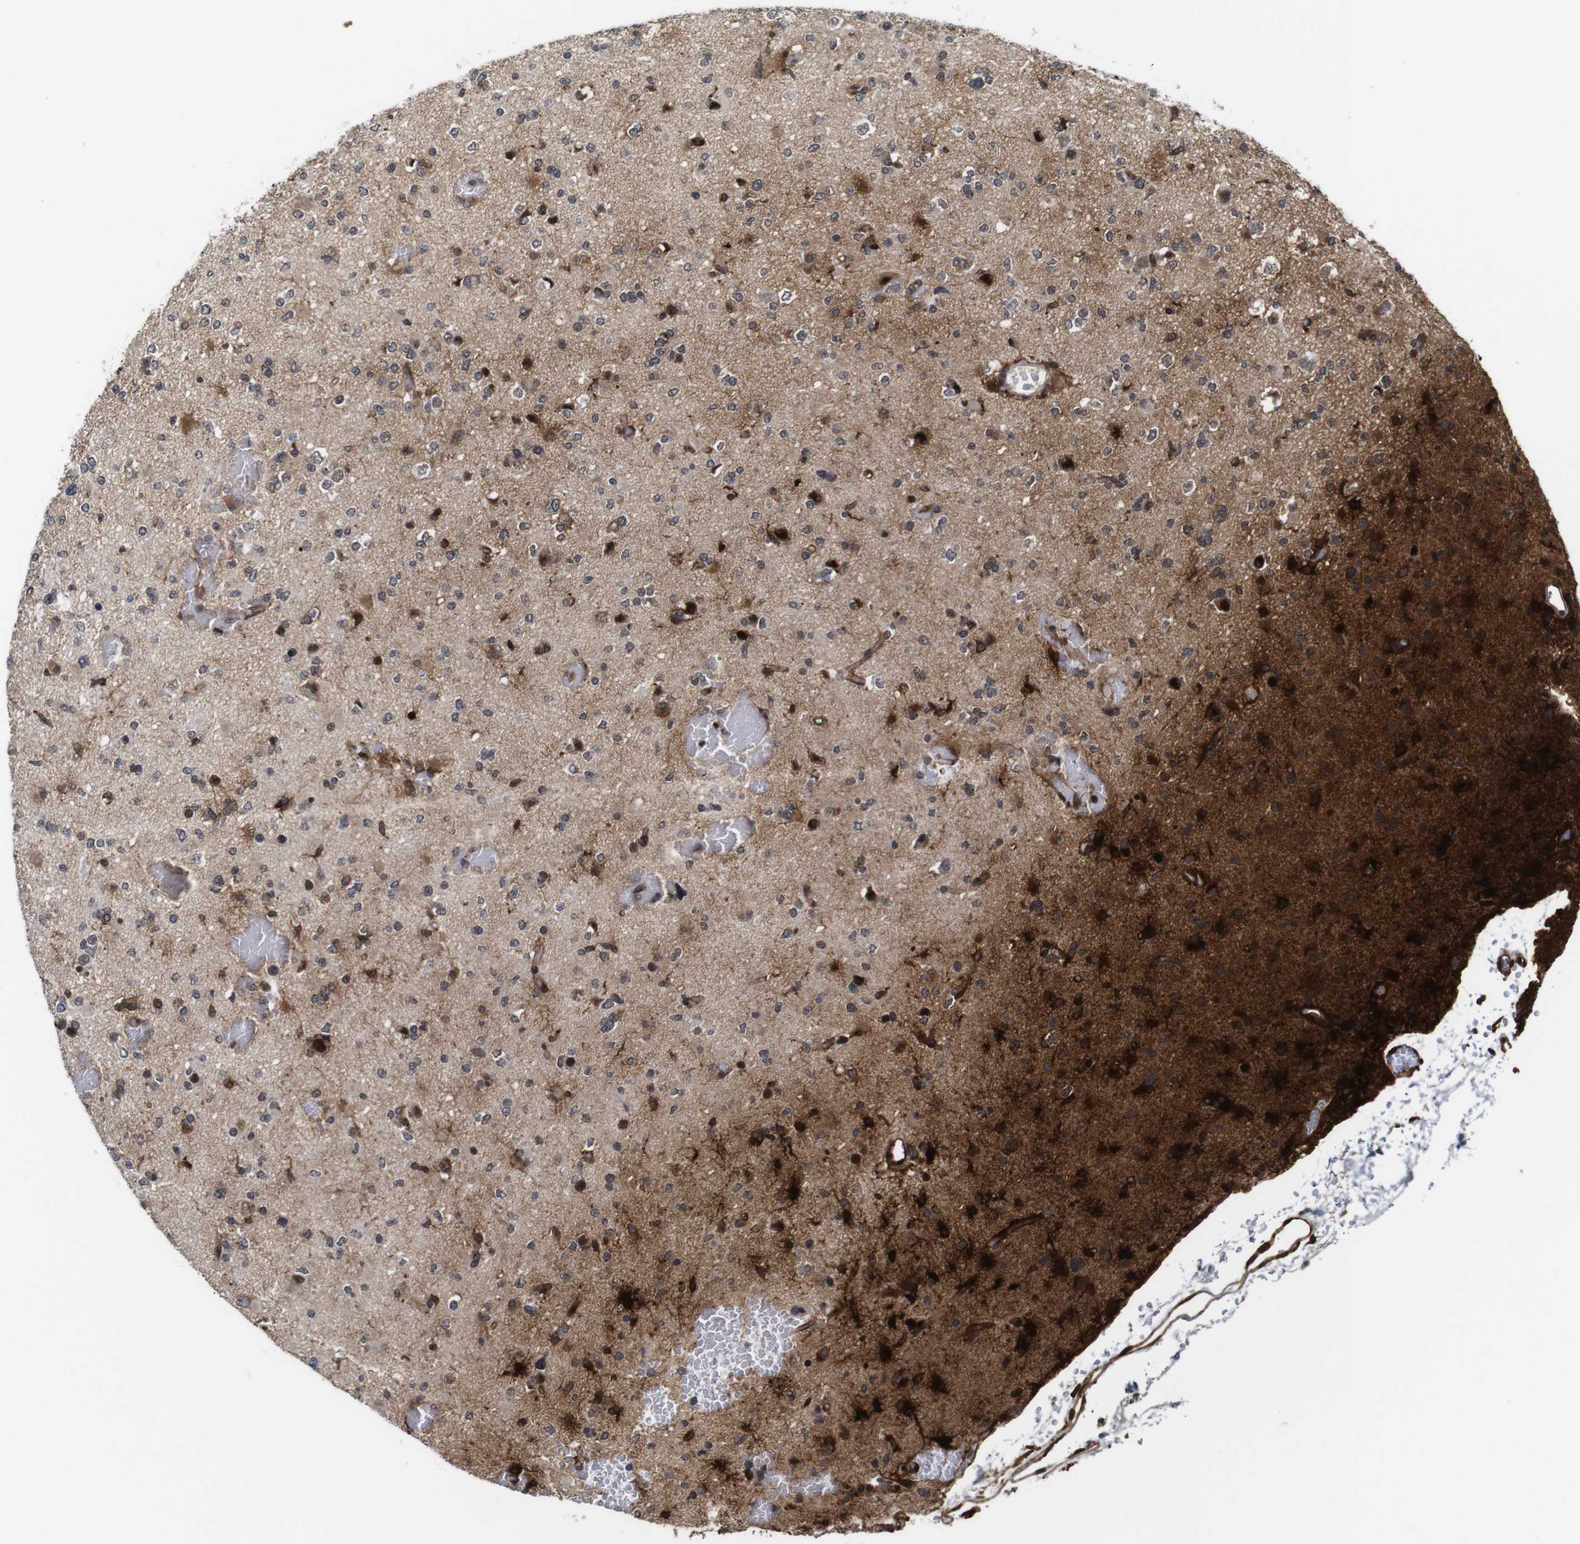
{"staining": {"intensity": "strong", "quantity": "25%-75%", "location": "cytoplasmic/membranous"}, "tissue": "glioma", "cell_type": "Tumor cells", "image_type": "cancer", "snomed": [{"axis": "morphology", "description": "Glioma, malignant, Low grade"}, {"axis": "topography", "description": "Brain"}], "caption": "Malignant low-grade glioma stained with a protein marker exhibits strong staining in tumor cells.", "gene": "EIF4G1", "patient": {"sex": "female", "age": 22}}